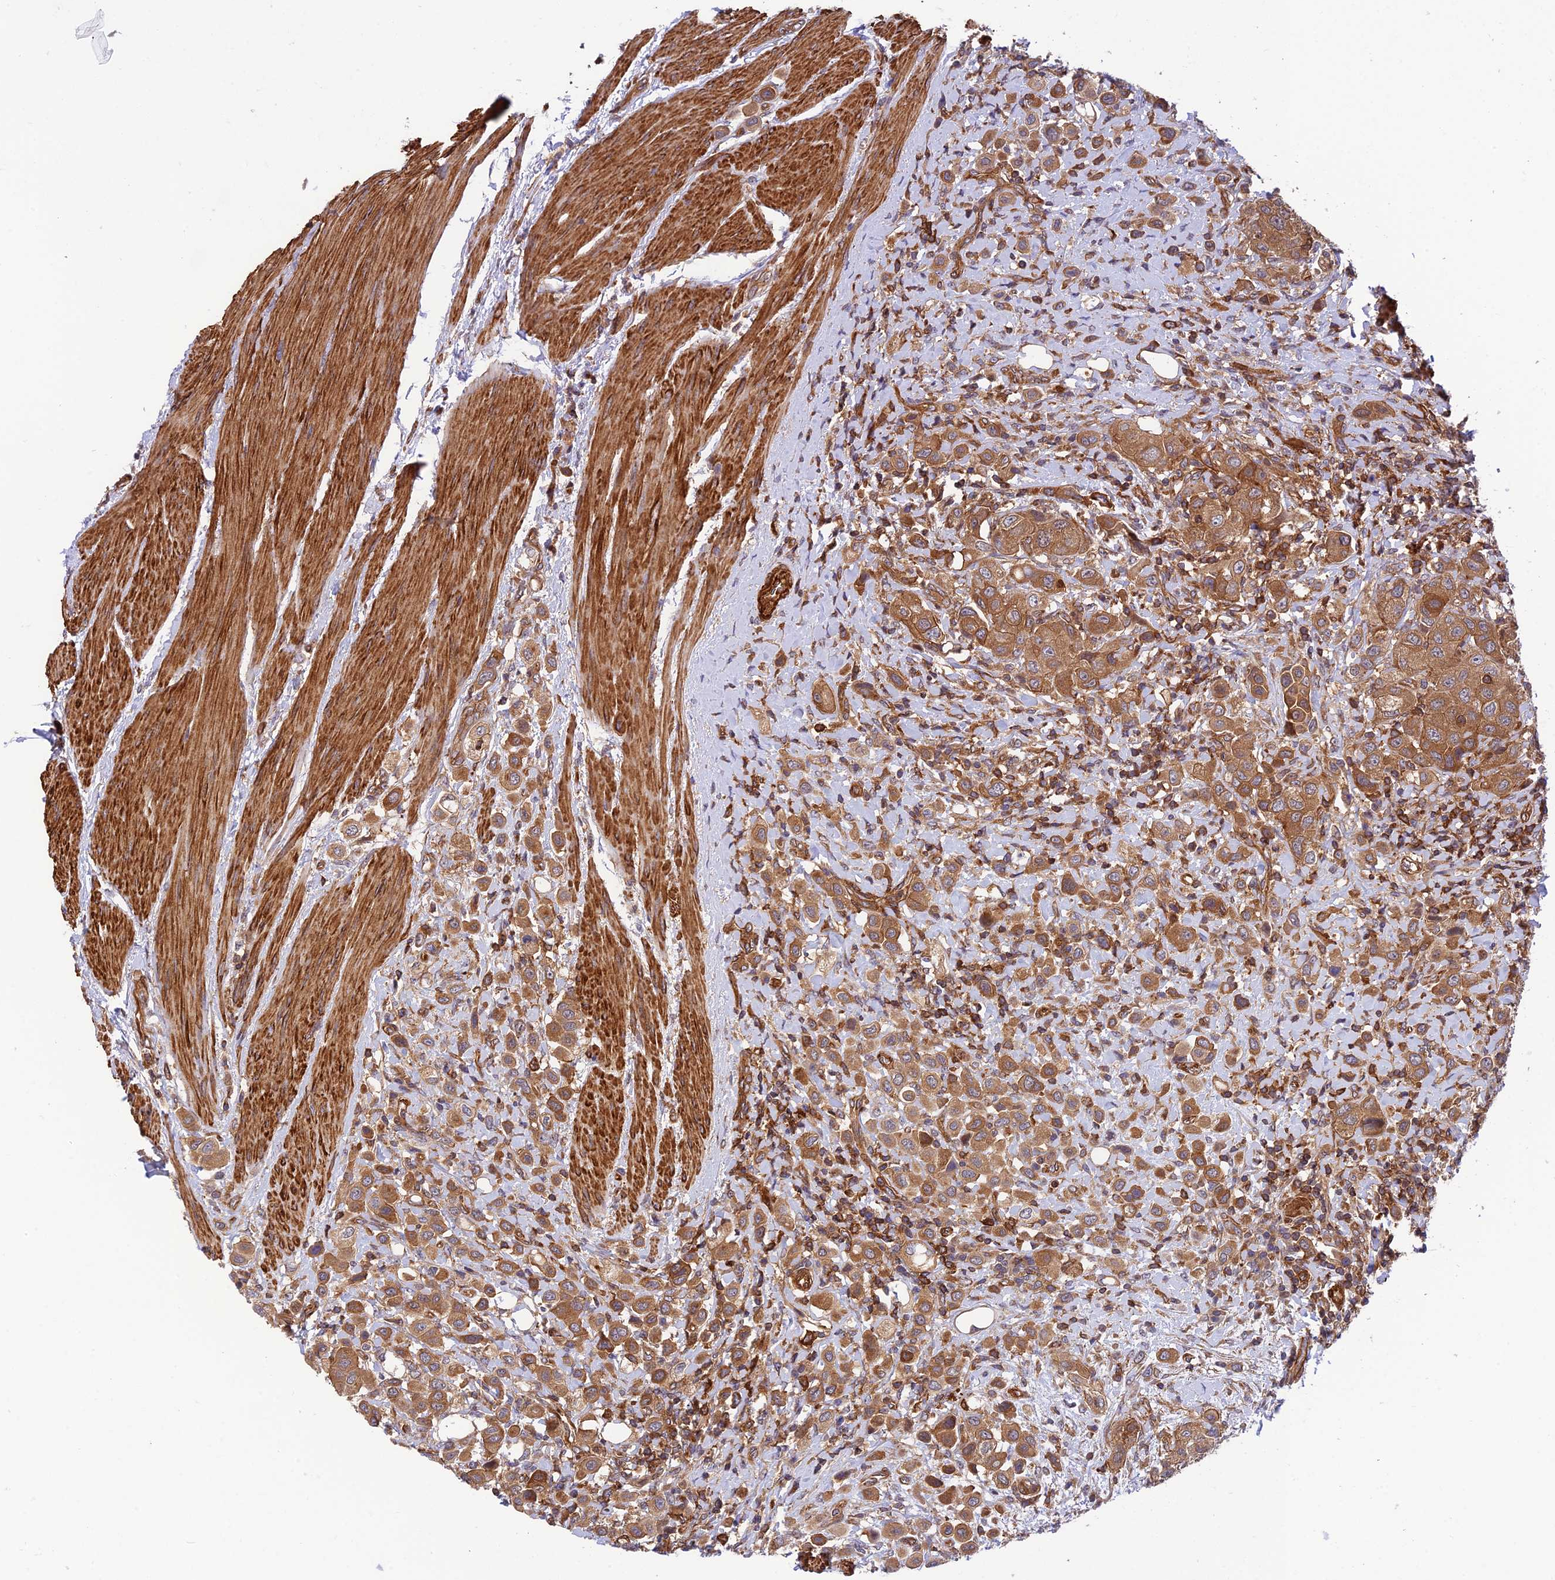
{"staining": {"intensity": "moderate", "quantity": ">75%", "location": "cytoplasmic/membranous"}, "tissue": "urothelial cancer", "cell_type": "Tumor cells", "image_type": "cancer", "snomed": [{"axis": "morphology", "description": "Urothelial carcinoma, High grade"}, {"axis": "topography", "description": "Urinary bladder"}], "caption": "The image shows a brown stain indicating the presence of a protein in the cytoplasmic/membranous of tumor cells in urothelial cancer. (IHC, brightfield microscopy, high magnification).", "gene": "EVI5L", "patient": {"sex": "male", "age": 50}}